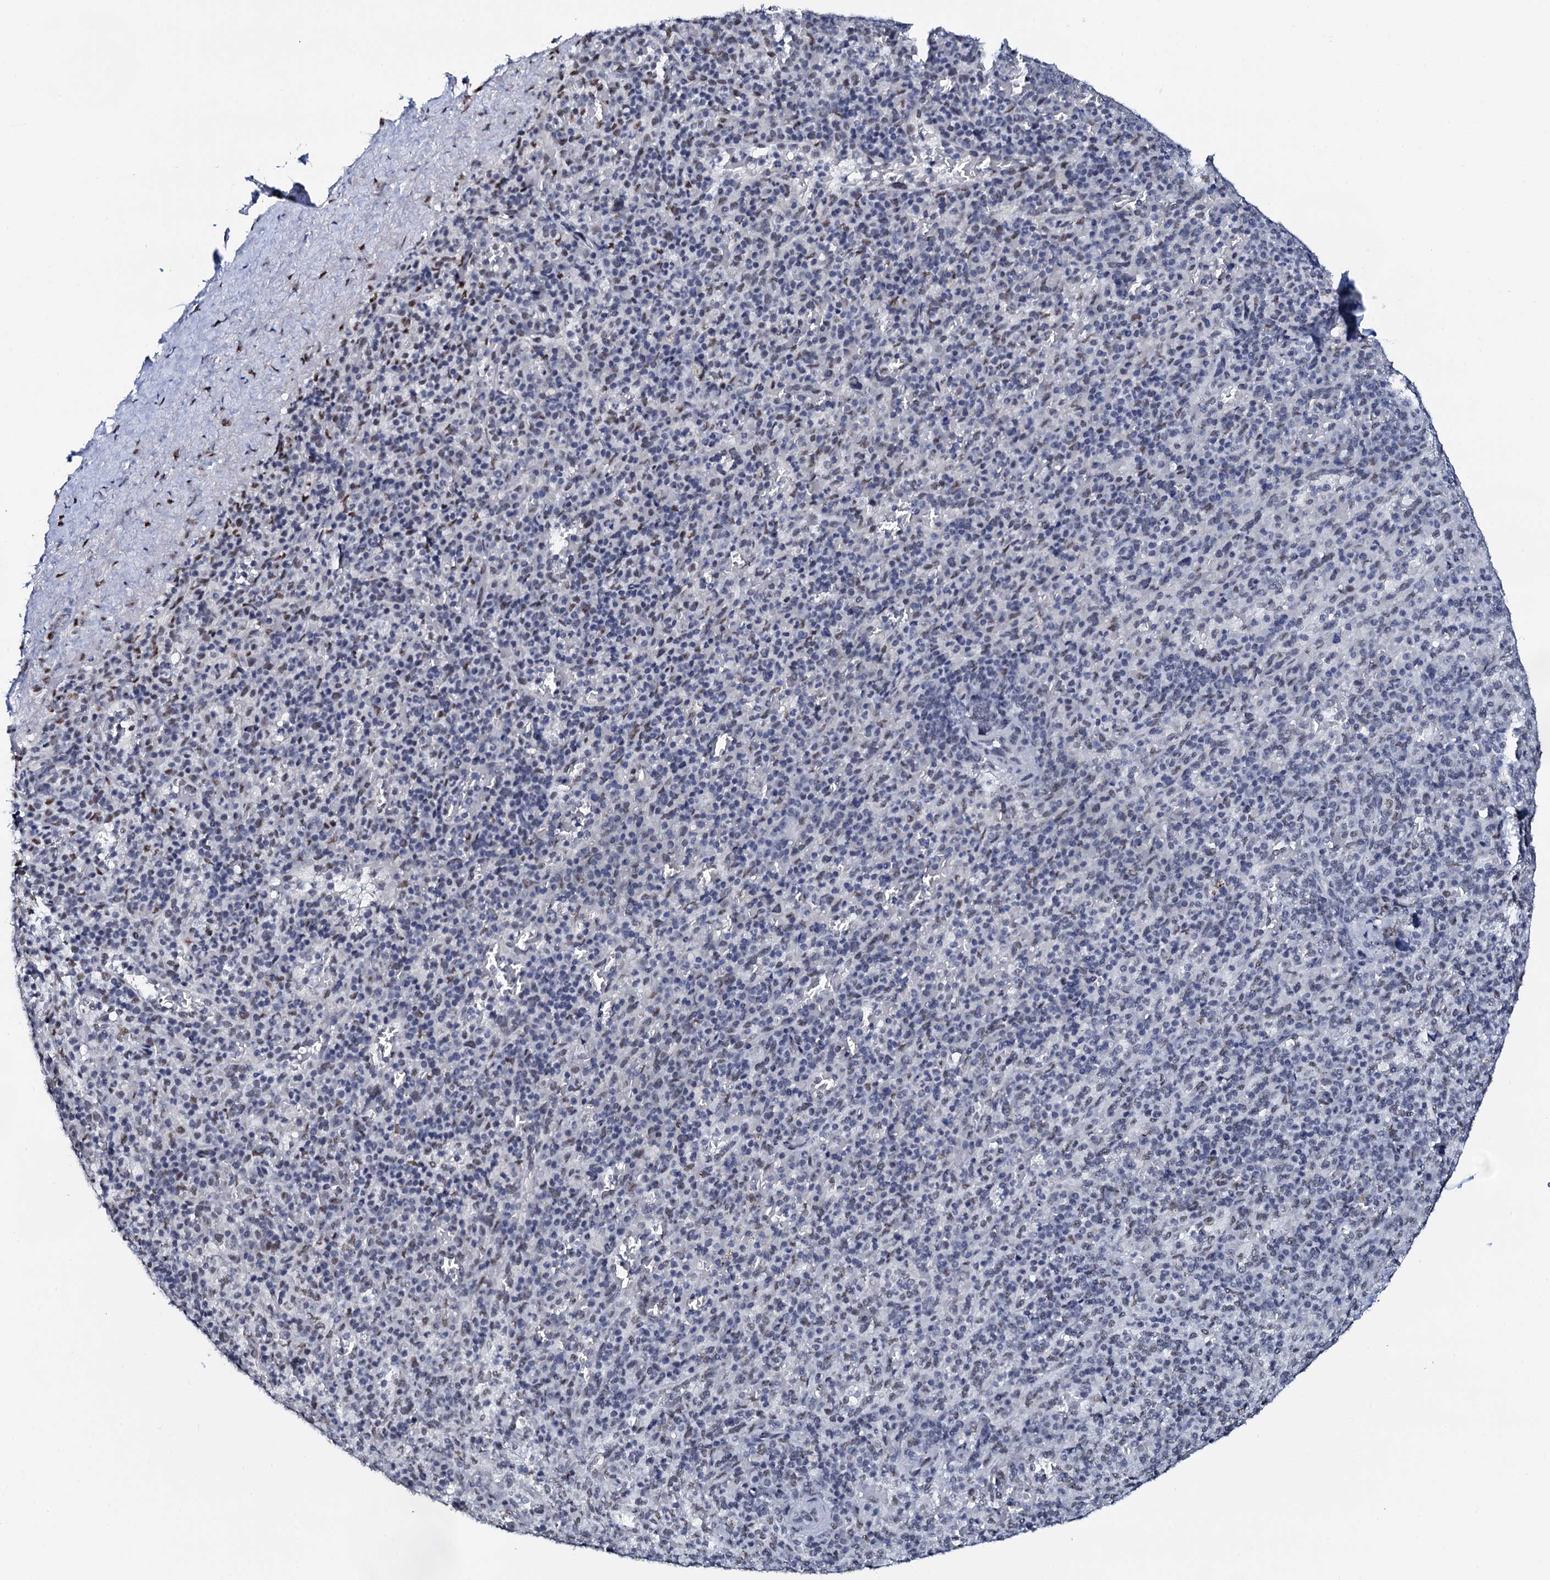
{"staining": {"intensity": "weak", "quantity": "<25%", "location": "nuclear"}, "tissue": "spleen", "cell_type": "Cells in red pulp", "image_type": "normal", "snomed": [{"axis": "morphology", "description": "Normal tissue, NOS"}, {"axis": "topography", "description": "Spleen"}], "caption": "Cells in red pulp show no significant staining in normal spleen. (Brightfield microscopy of DAB immunohistochemistry (IHC) at high magnification).", "gene": "NKAPD1", "patient": {"sex": "male", "age": 82}}